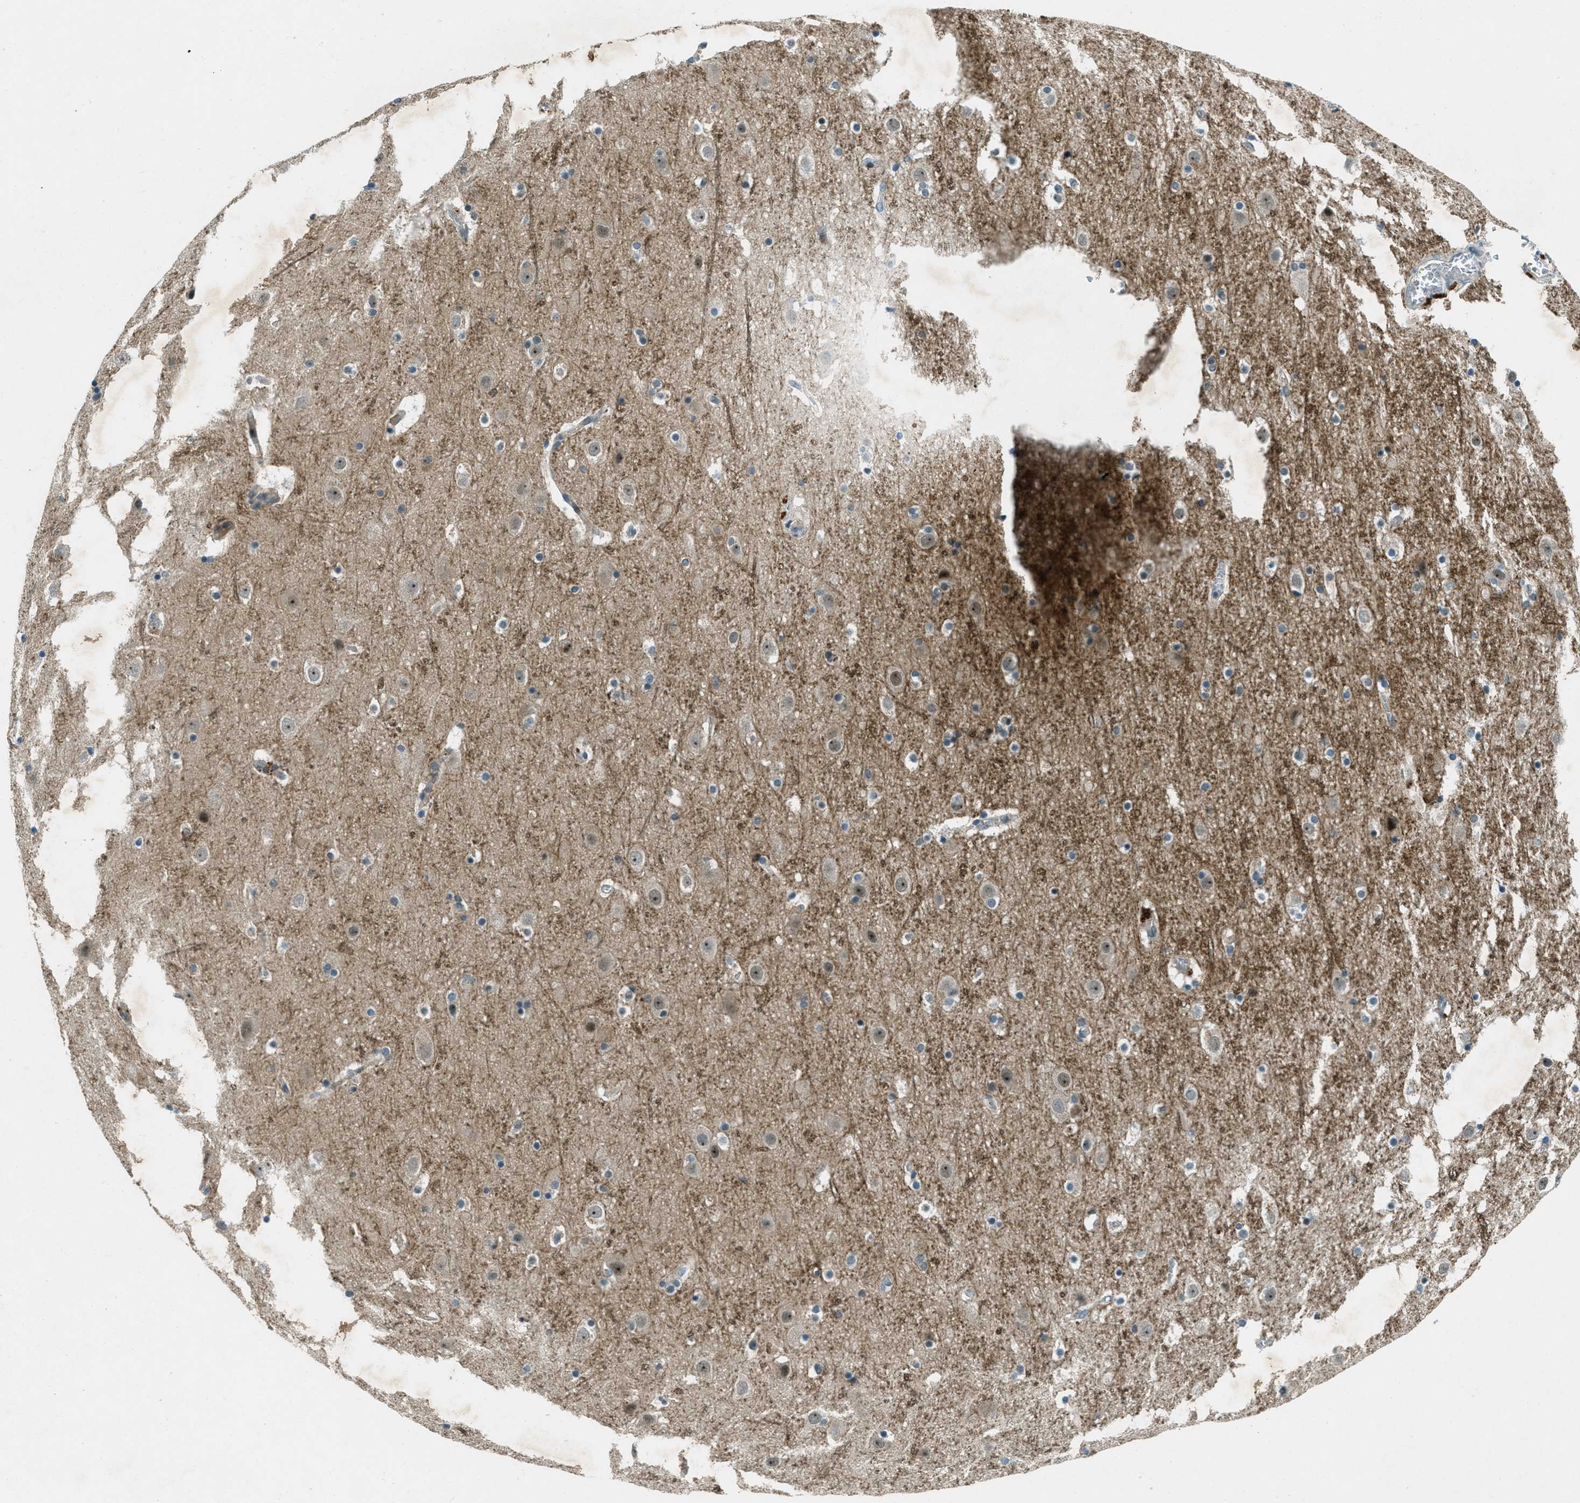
{"staining": {"intensity": "weak", "quantity": "<25%", "location": "cytoplasmic/membranous"}, "tissue": "cerebral cortex", "cell_type": "Endothelial cells", "image_type": "normal", "snomed": [{"axis": "morphology", "description": "Normal tissue, NOS"}, {"axis": "topography", "description": "Cerebral cortex"}], "caption": "This is an IHC histopathology image of benign cerebral cortex. There is no positivity in endothelial cells.", "gene": "STK11", "patient": {"sex": "male", "age": 45}}